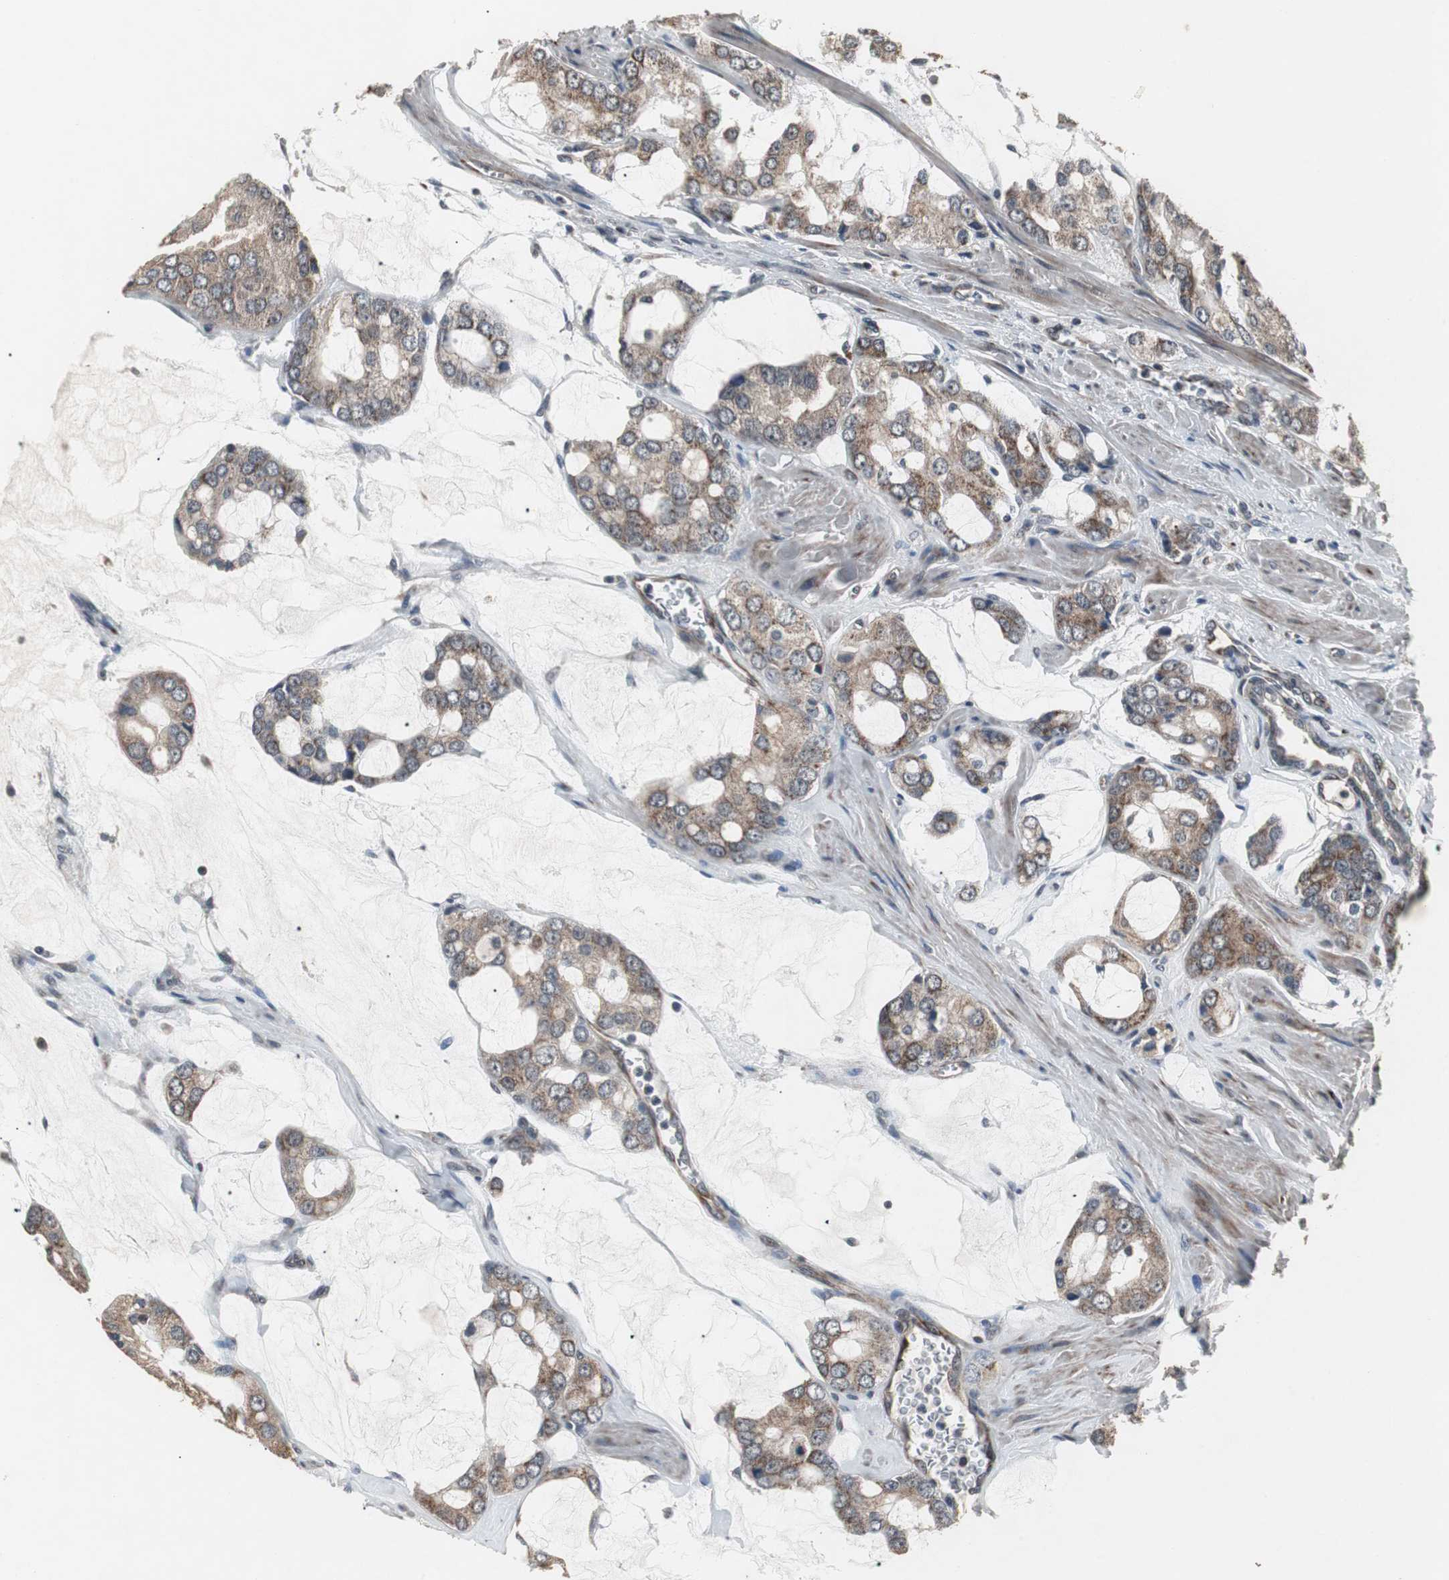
{"staining": {"intensity": "moderate", "quantity": "25%-75%", "location": "cytoplasmic/membranous"}, "tissue": "prostate cancer", "cell_type": "Tumor cells", "image_type": "cancer", "snomed": [{"axis": "morphology", "description": "Adenocarcinoma, Medium grade"}, {"axis": "topography", "description": "Prostate"}], "caption": "A medium amount of moderate cytoplasmic/membranous positivity is present in approximately 25%-75% of tumor cells in adenocarcinoma (medium-grade) (prostate) tissue. Immunohistochemistry (ihc) stains the protein in brown and the nuclei are stained blue.", "gene": "MRPL40", "patient": {"sex": "male", "age": 60}}